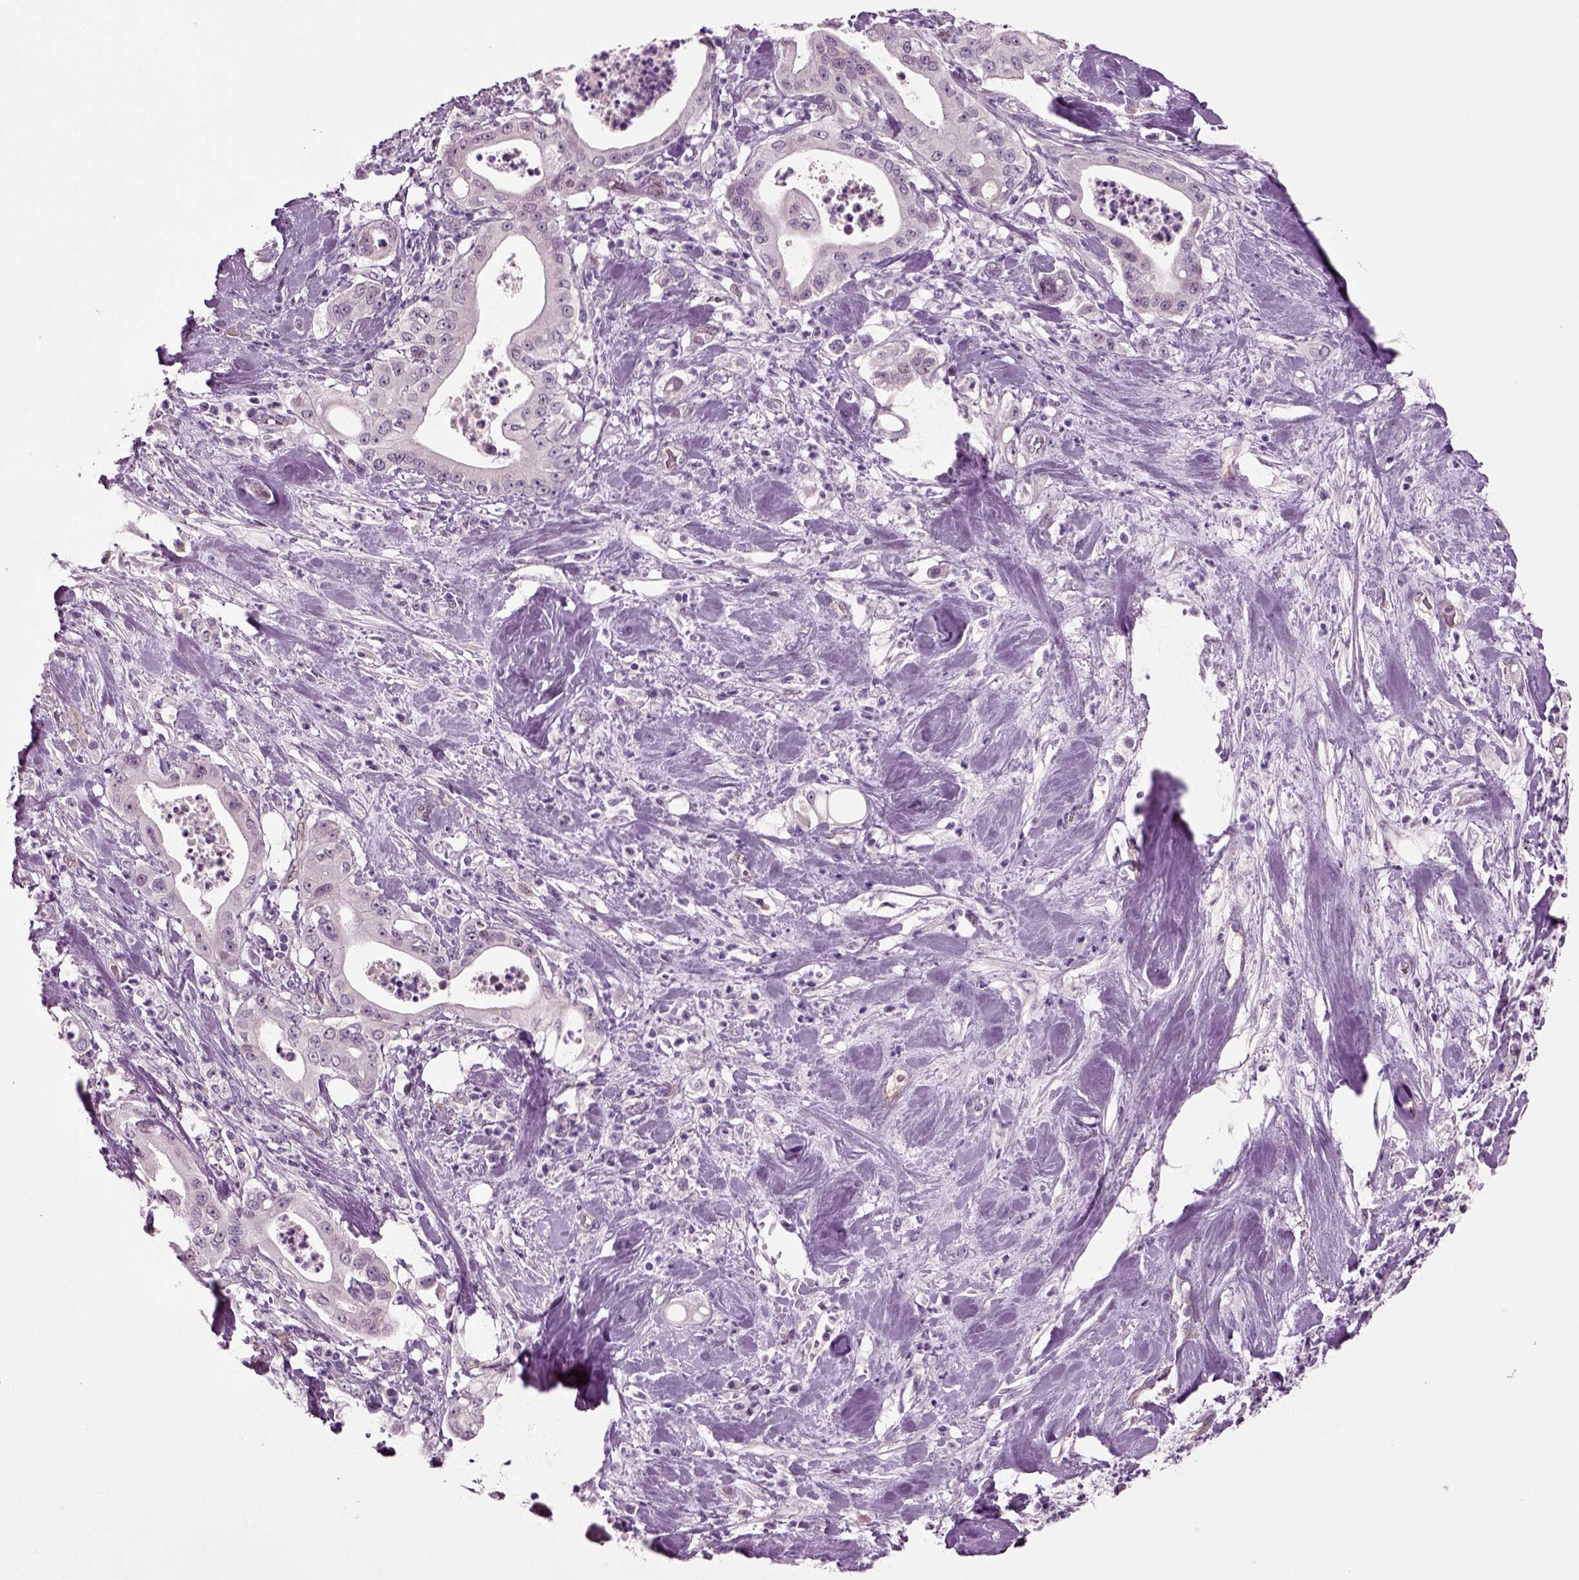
{"staining": {"intensity": "negative", "quantity": "none", "location": "none"}, "tissue": "pancreatic cancer", "cell_type": "Tumor cells", "image_type": "cancer", "snomed": [{"axis": "morphology", "description": "Adenocarcinoma, NOS"}, {"axis": "topography", "description": "Pancreas"}], "caption": "Immunohistochemistry micrograph of neoplastic tissue: human pancreatic adenocarcinoma stained with DAB (3,3'-diaminobenzidine) exhibits no significant protein staining in tumor cells.", "gene": "COL9A2", "patient": {"sex": "male", "age": 71}}